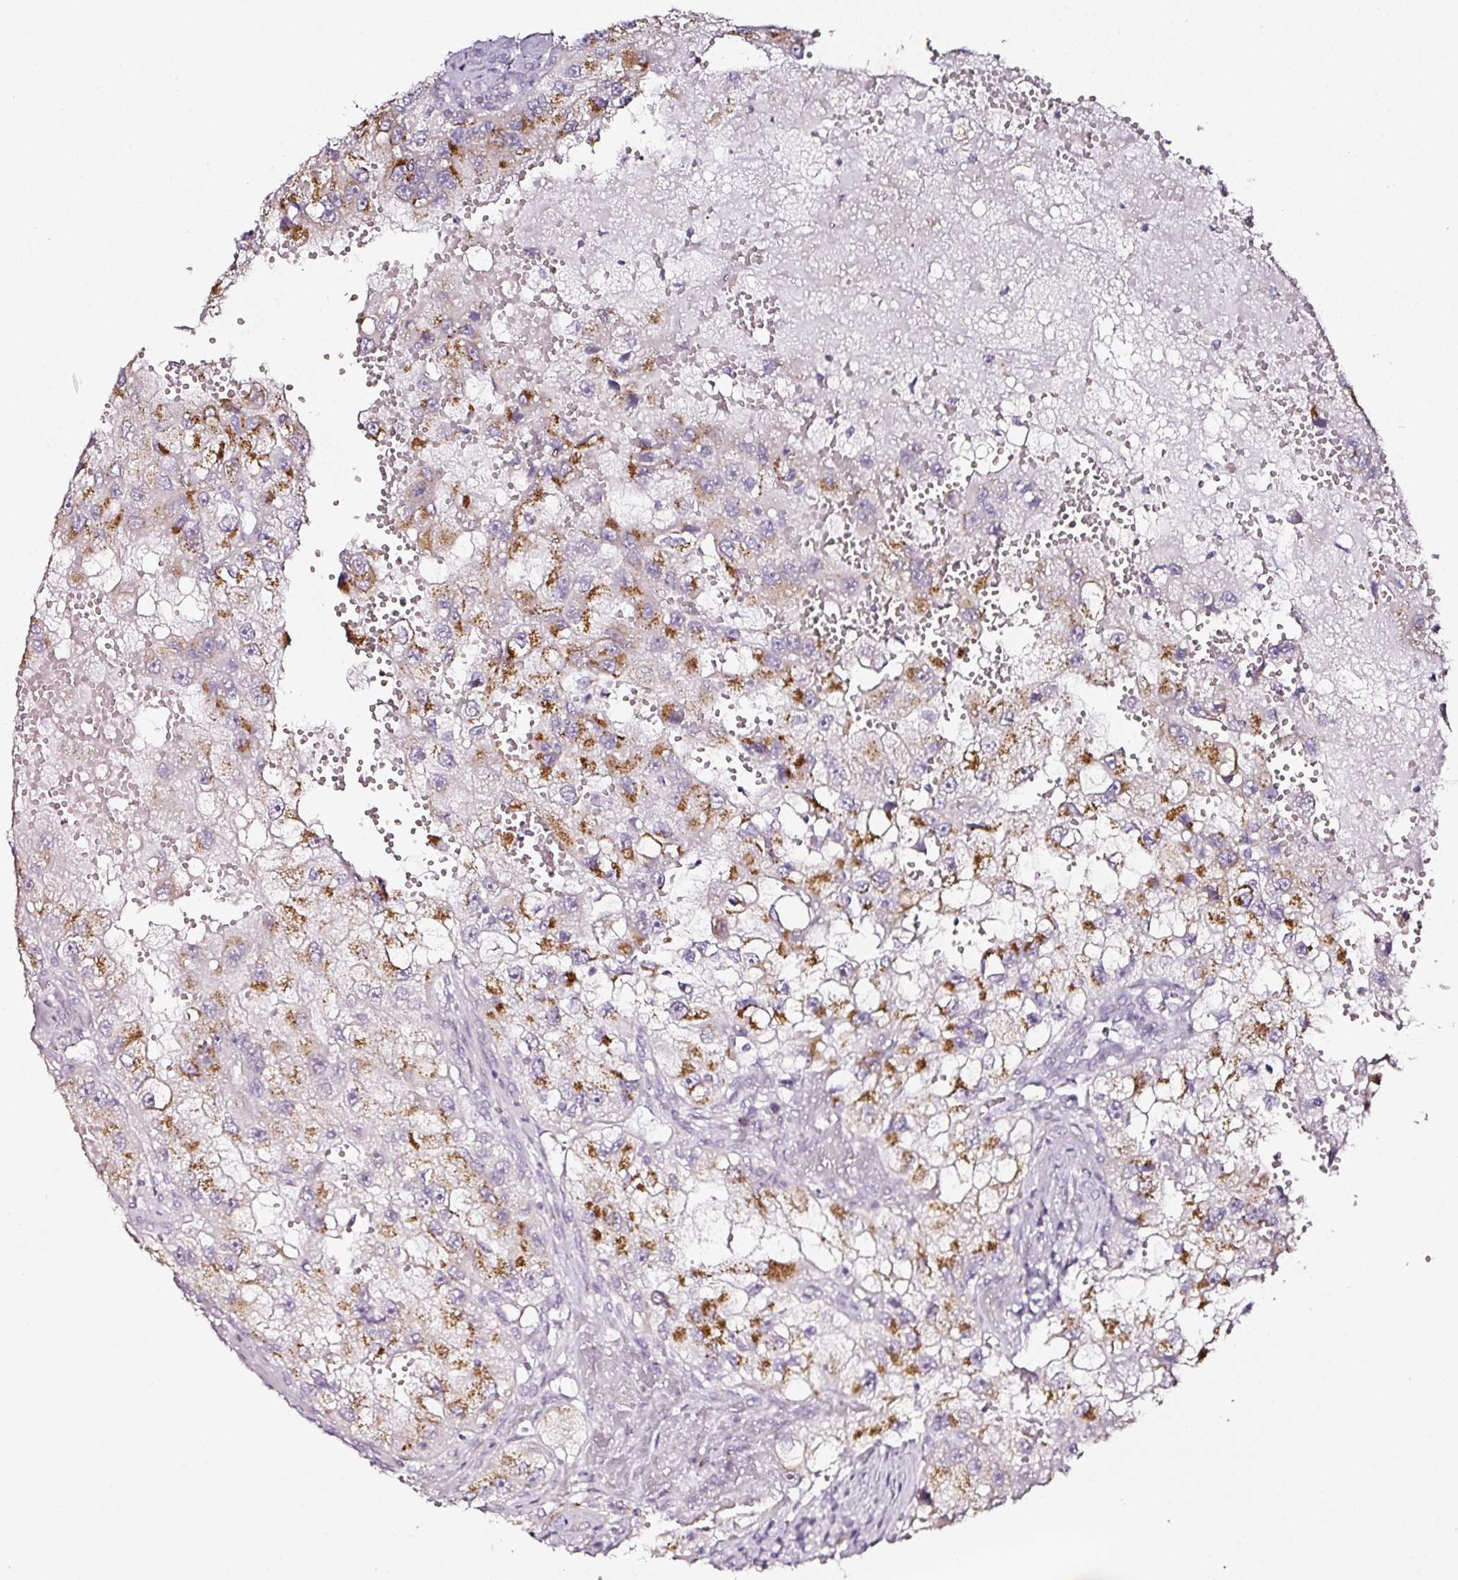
{"staining": {"intensity": "moderate", "quantity": ">75%", "location": "cytoplasmic/membranous"}, "tissue": "renal cancer", "cell_type": "Tumor cells", "image_type": "cancer", "snomed": [{"axis": "morphology", "description": "Adenocarcinoma, NOS"}, {"axis": "topography", "description": "Kidney"}], "caption": "This is a micrograph of immunohistochemistry staining of adenocarcinoma (renal), which shows moderate expression in the cytoplasmic/membranous of tumor cells.", "gene": "SDF4", "patient": {"sex": "male", "age": 63}}